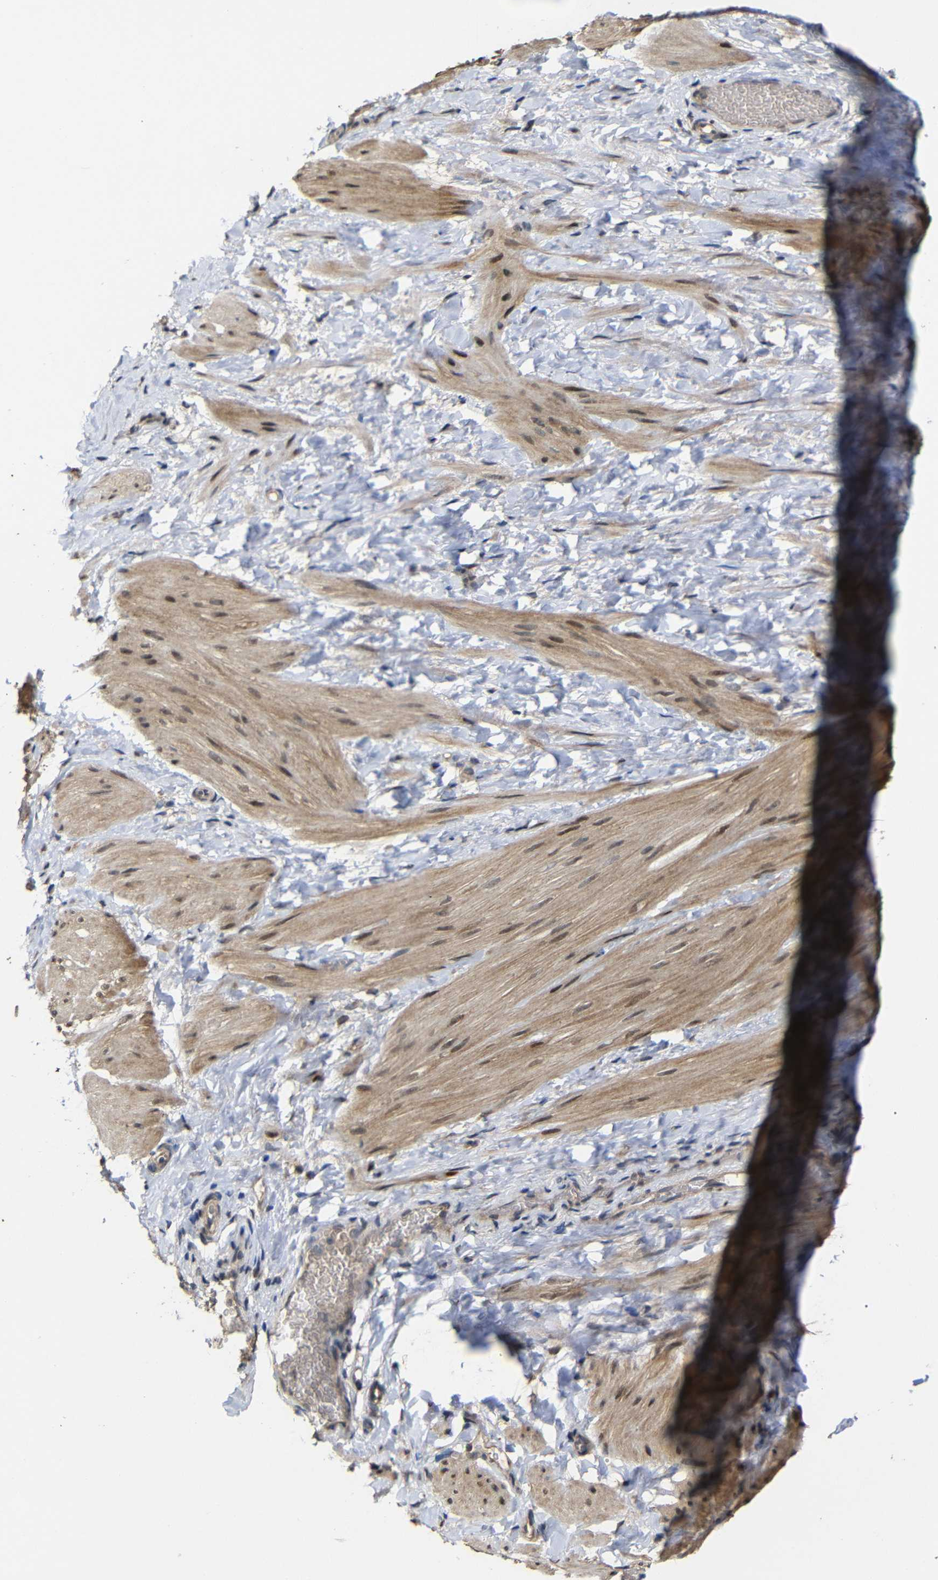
{"staining": {"intensity": "moderate", "quantity": "25%-75%", "location": "cytoplasmic/membranous,nuclear"}, "tissue": "smooth muscle", "cell_type": "Smooth muscle cells", "image_type": "normal", "snomed": [{"axis": "morphology", "description": "Normal tissue, NOS"}, {"axis": "topography", "description": "Smooth muscle"}], "caption": "Smooth muscle stained with immunohistochemistry (IHC) shows moderate cytoplasmic/membranous,nuclear expression in approximately 25%-75% of smooth muscle cells. Nuclei are stained in blue.", "gene": "ATG12", "patient": {"sex": "male", "age": 16}}